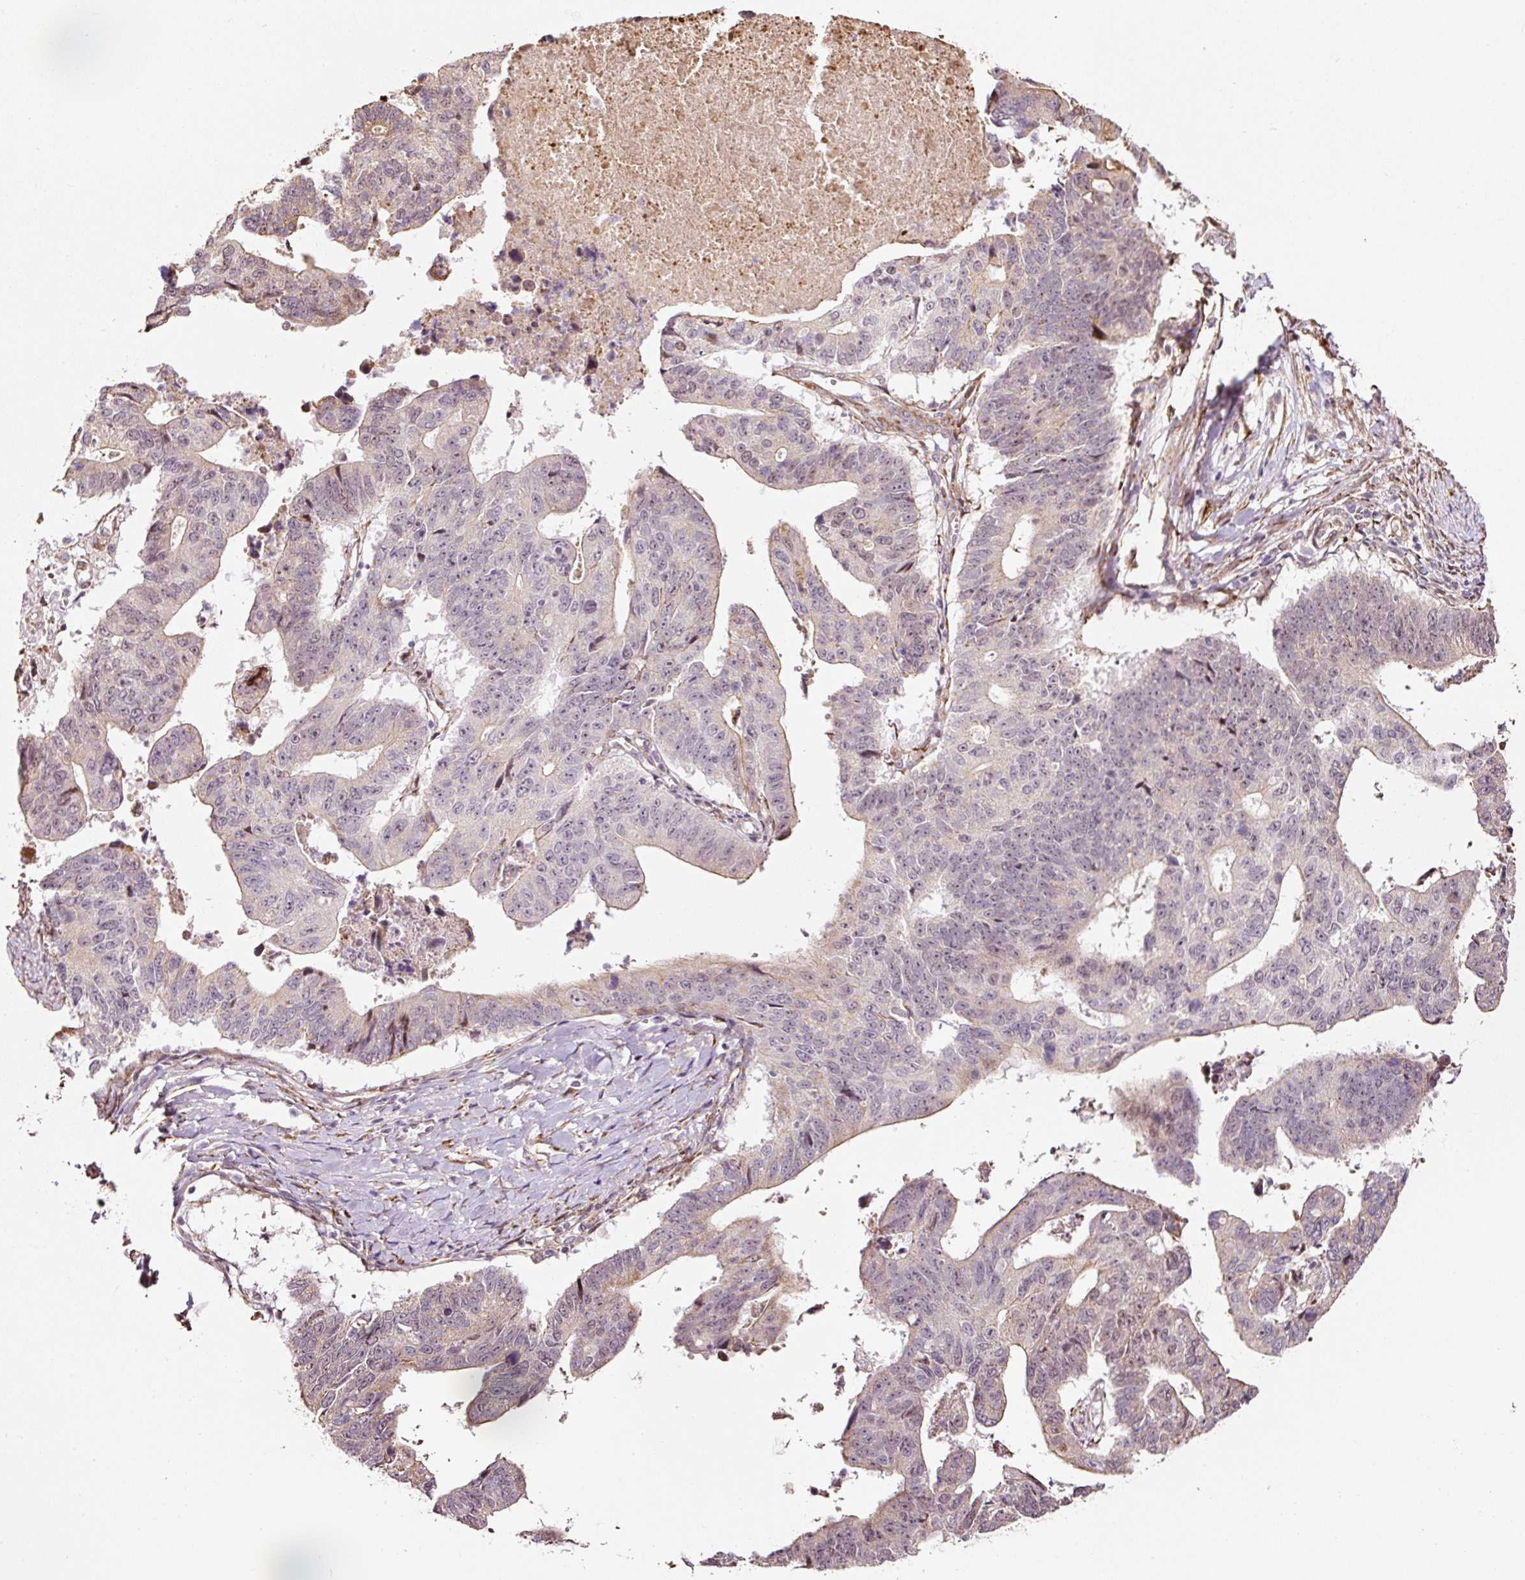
{"staining": {"intensity": "negative", "quantity": "none", "location": "none"}, "tissue": "stomach cancer", "cell_type": "Tumor cells", "image_type": "cancer", "snomed": [{"axis": "morphology", "description": "Adenocarcinoma, NOS"}, {"axis": "topography", "description": "Stomach"}], "caption": "This image is of stomach cancer (adenocarcinoma) stained with immunohistochemistry to label a protein in brown with the nuclei are counter-stained blue. There is no expression in tumor cells.", "gene": "ETF1", "patient": {"sex": "male", "age": 59}}